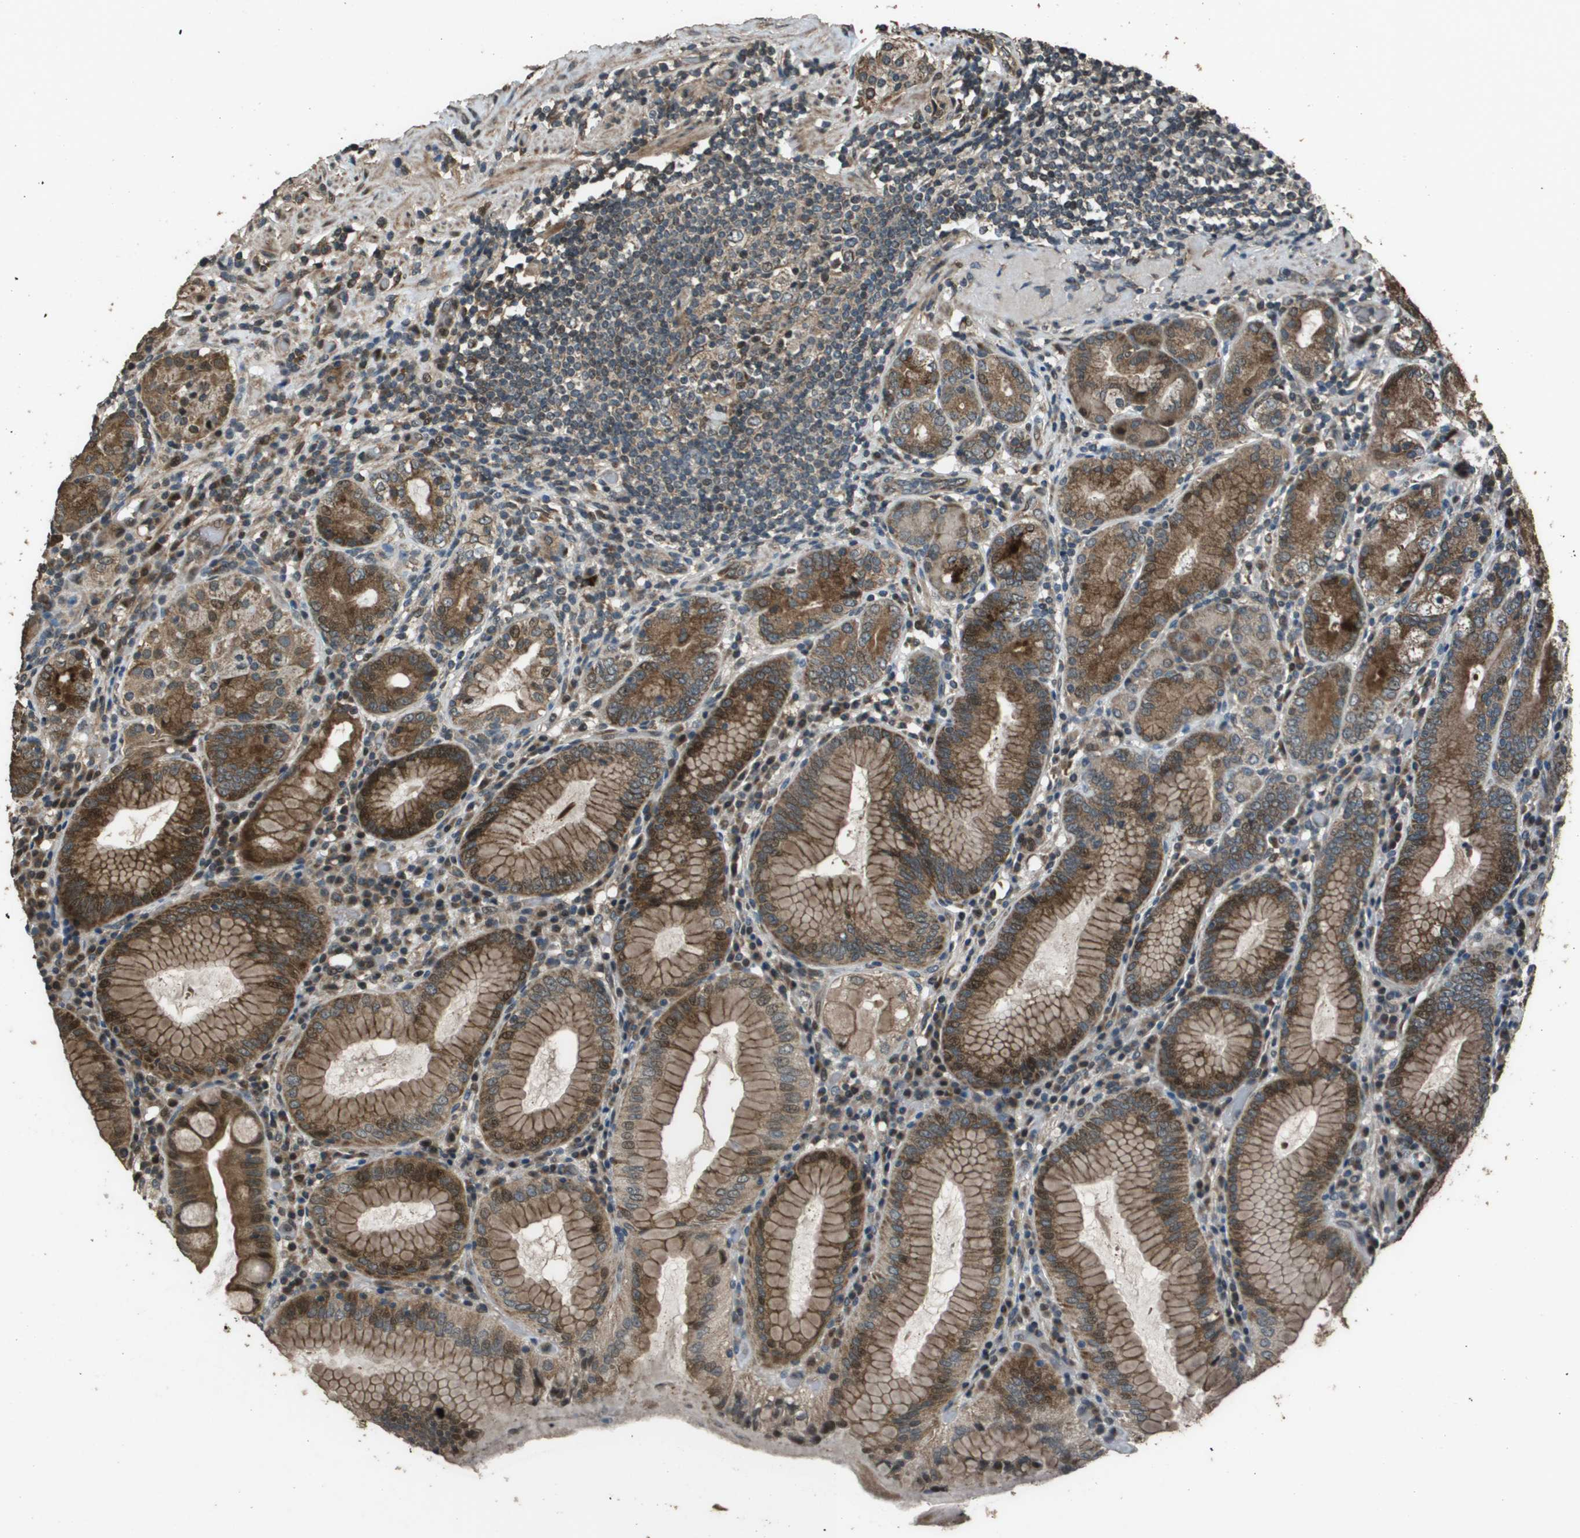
{"staining": {"intensity": "strong", "quantity": ">75%", "location": "cytoplasmic/membranous"}, "tissue": "stomach", "cell_type": "Glandular cells", "image_type": "normal", "snomed": [{"axis": "morphology", "description": "Normal tissue, NOS"}, {"axis": "topography", "description": "Stomach, lower"}], "caption": "An IHC photomicrograph of unremarkable tissue is shown. Protein staining in brown shows strong cytoplasmic/membranous positivity in stomach within glandular cells.", "gene": "FIG4", "patient": {"sex": "female", "age": 76}}